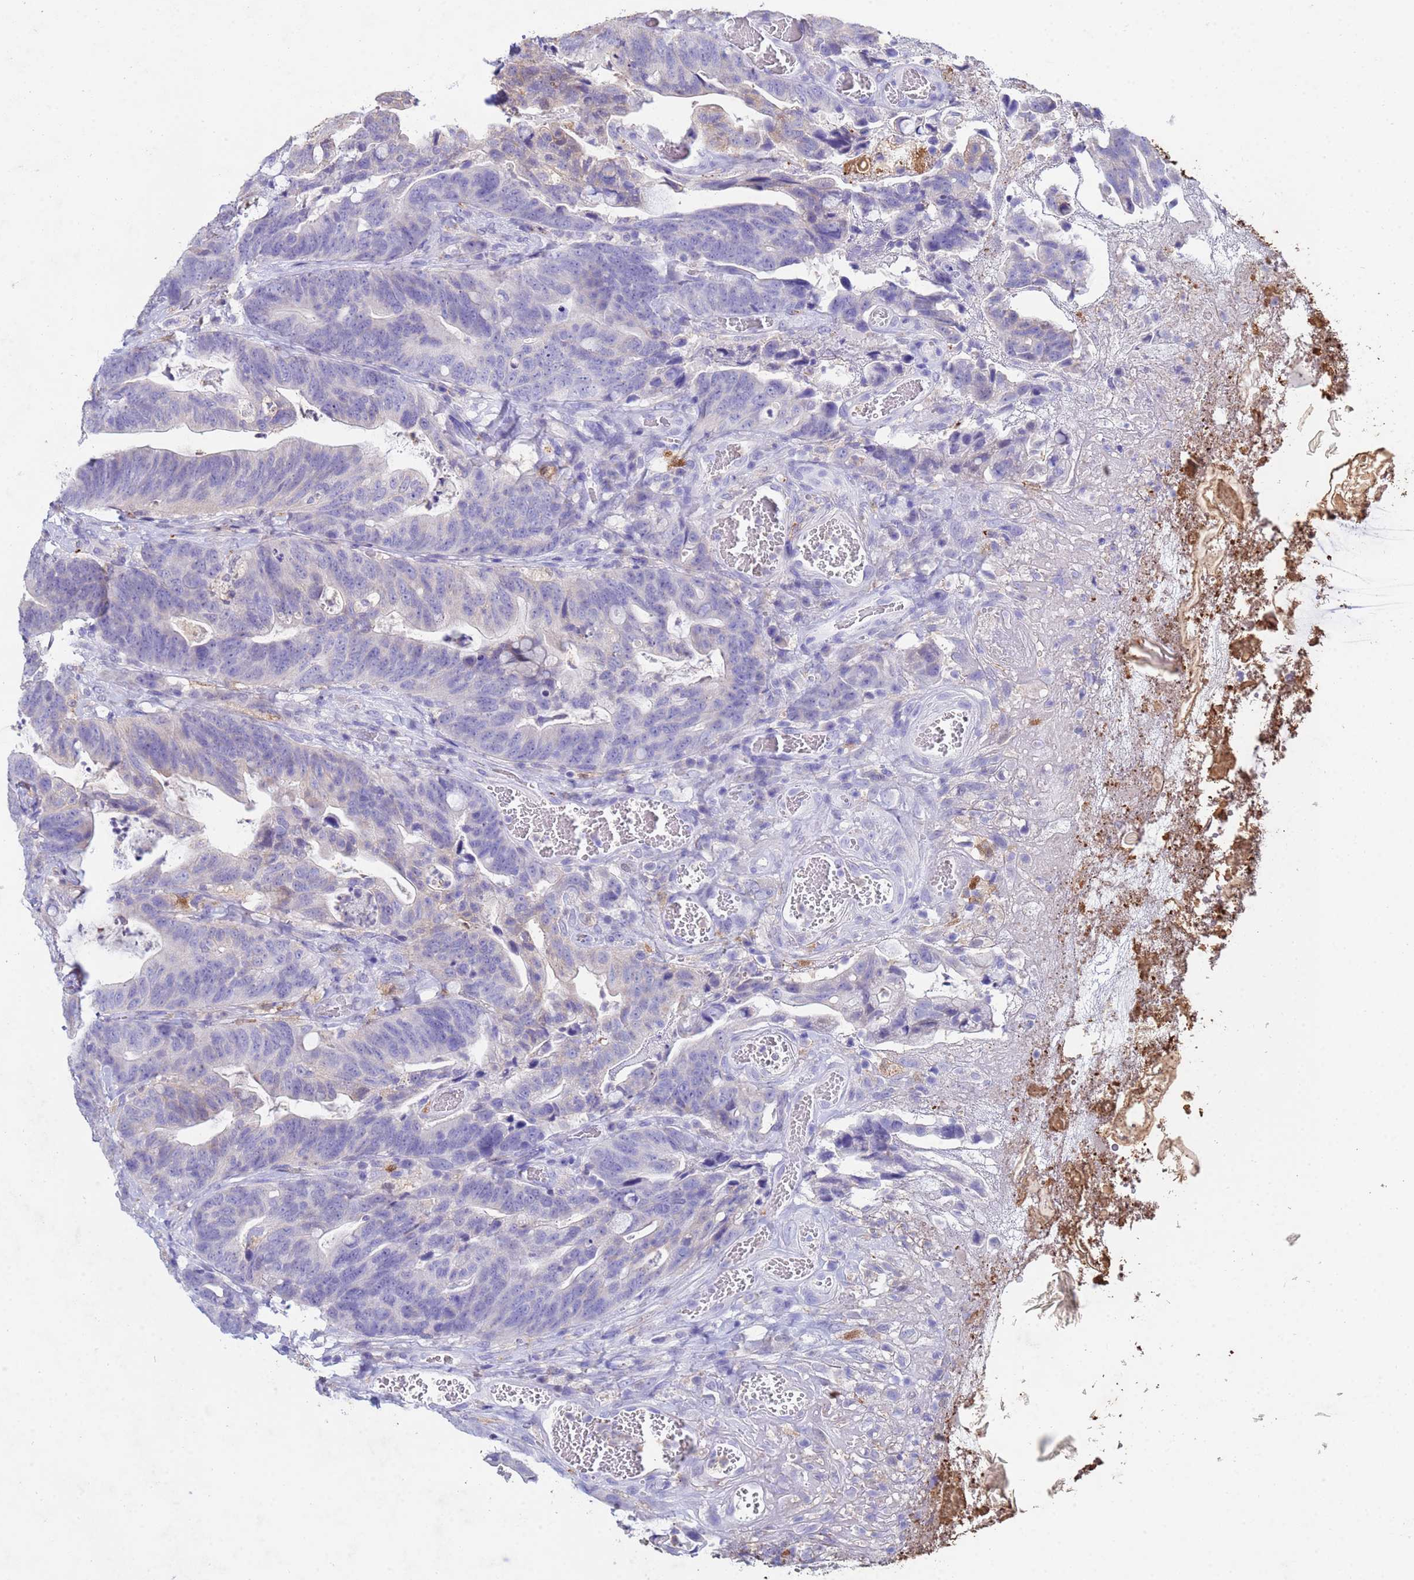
{"staining": {"intensity": "negative", "quantity": "none", "location": "none"}, "tissue": "colorectal cancer", "cell_type": "Tumor cells", "image_type": "cancer", "snomed": [{"axis": "morphology", "description": "Adenocarcinoma, NOS"}, {"axis": "topography", "description": "Colon"}], "caption": "Immunohistochemistry (IHC) photomicrograph of colorectal cancer (adenocarcinoma) stained for a protein (brown), which demonstrates no positivity in tumor cells.", "gene": "CSTB", "patient": {"sex": "female", "age": 82}}